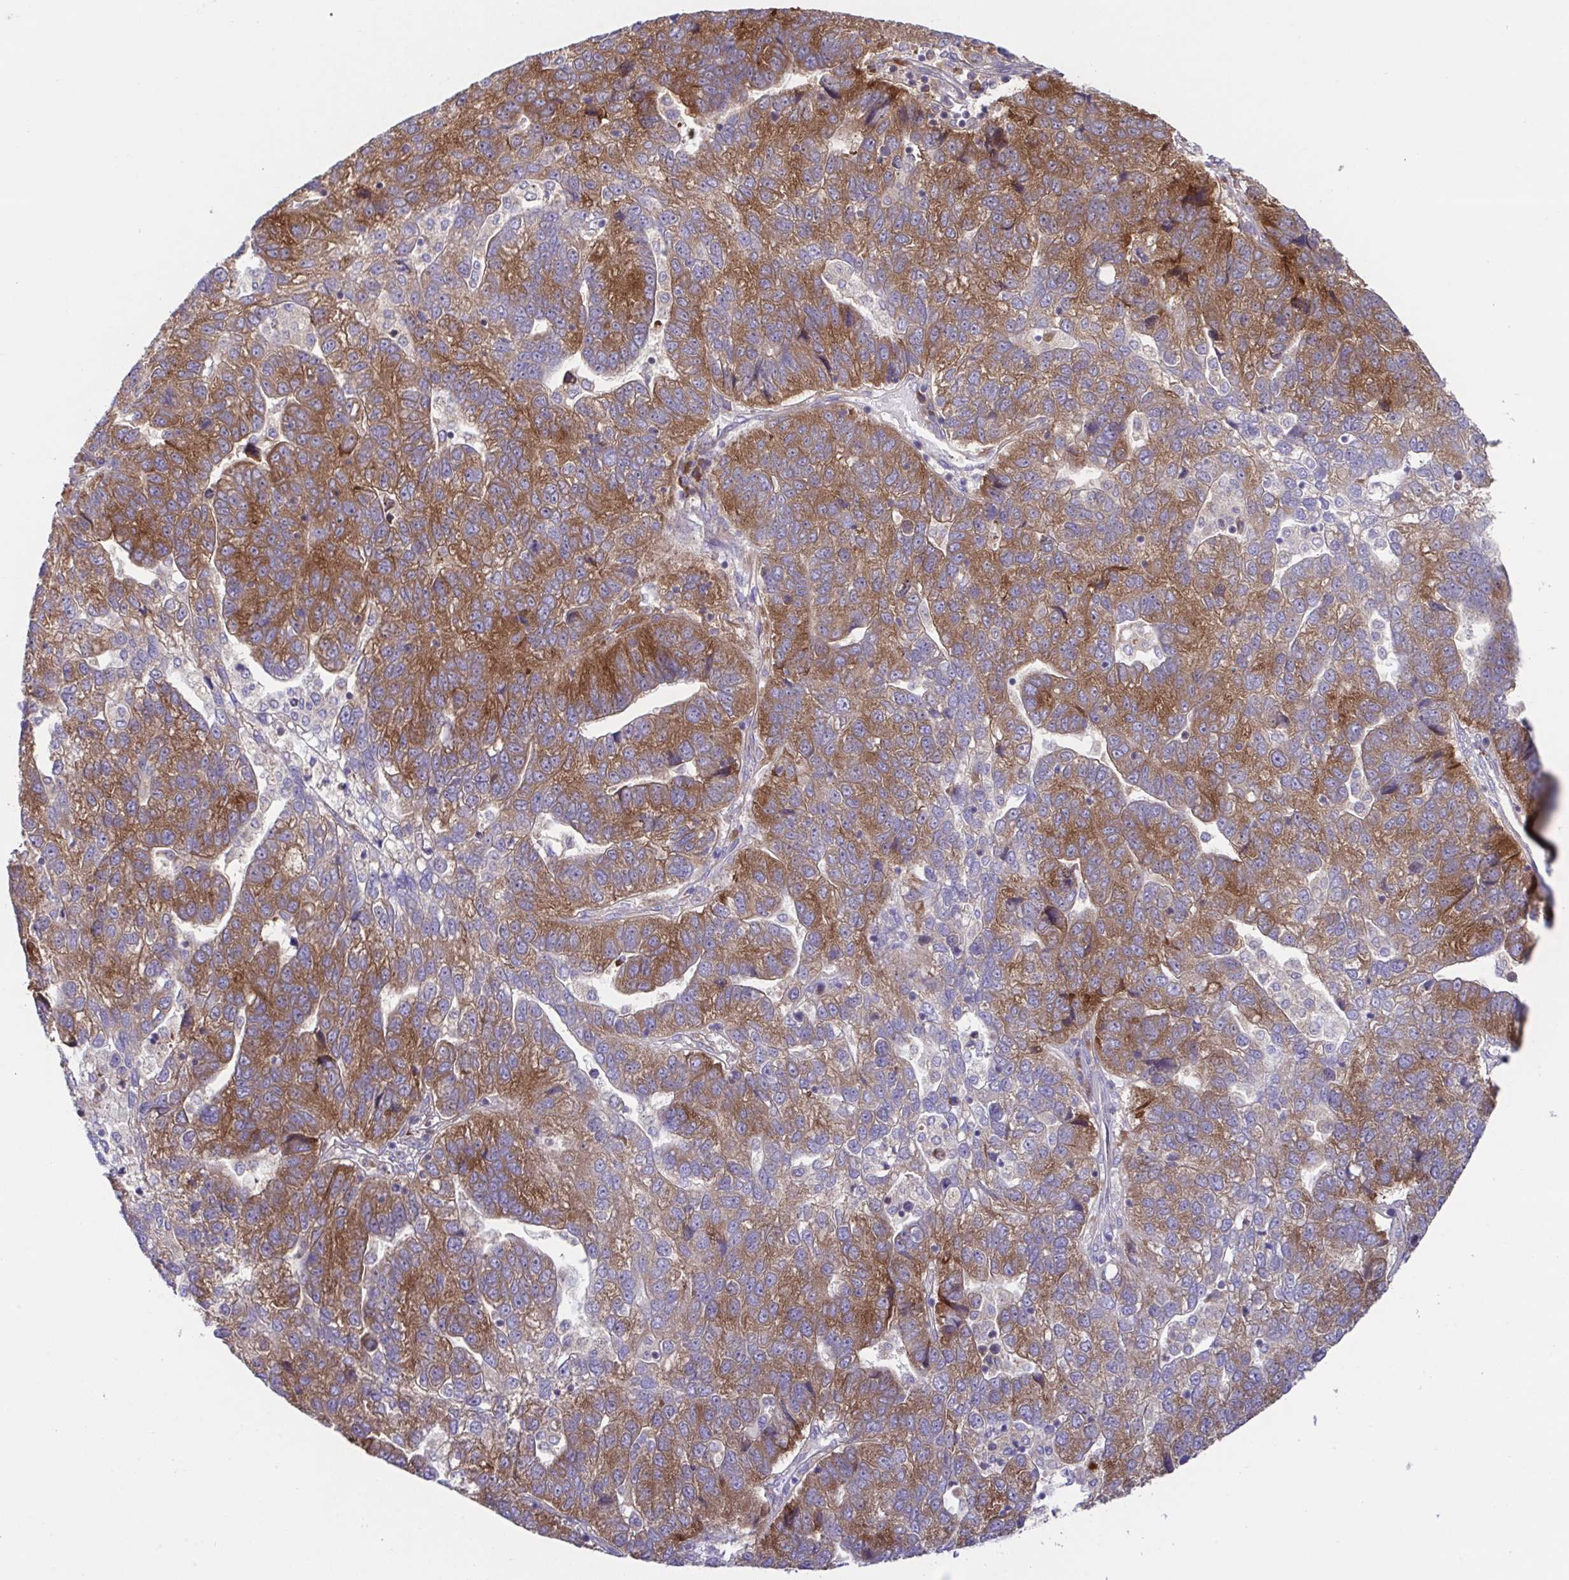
{"staining": {"intensity": "strong", "quantity": ">75%", "location": "cytoplasmic/membranous"}, "tissue": "pancreatic cancer", "cell_type": "Tumor cells", "image_type": "cancer", "snomed": [{"axis": "morphology", "description": "Adenocarcinoma, NOS"}, {"axis": "topography", "description": "Pancreas"}], "caption": "Brown immunohistochemical staining in pancreatic cancer (adenocarcinoma) exhibits strong cytoplasmic/membranous positivity in about >75% of tumor cells.", "gene": "FAU", "patient": {"sex": "female", "age": 61}}